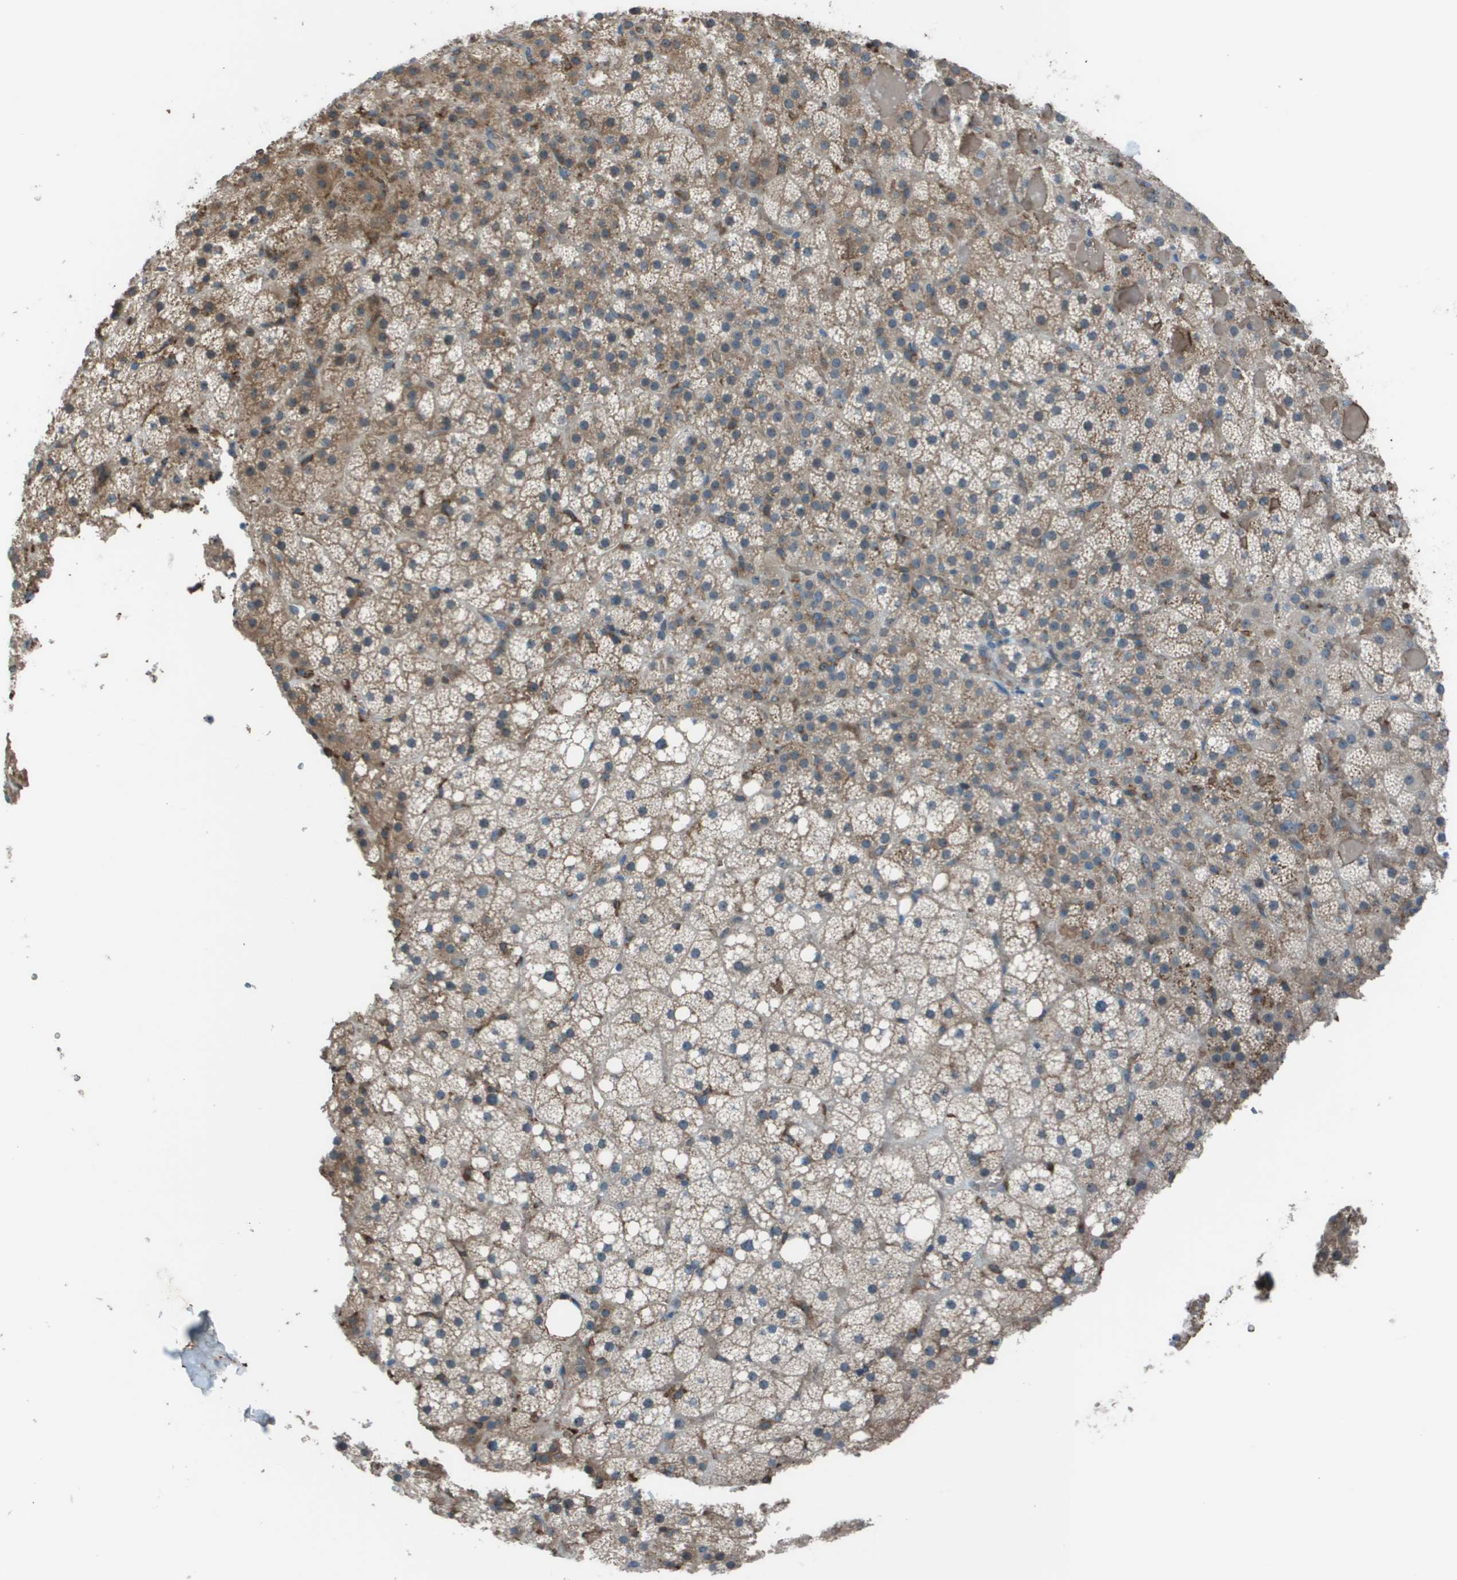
{"staining": {"intensity": "moderate", "quantity": "25%-75%", "location": "cytoplasmic/membranous"}, "tissue": "adrenal gland", "cell_type": "Glandular cells", "image_type": "normal", "snomed": [{"axis": "morphology", "description": "Normal tissue, NOS"}, {"axis": "topography", "description": "Adrenal gland"}], "caption": "A medium amount of moderate cytoplasmic/membranous staining is identified in about 25%-75% of glandular cells in normal adrenal gland.", "gene": "UTS2", "patient": {"sex": "female", "age": 59}}